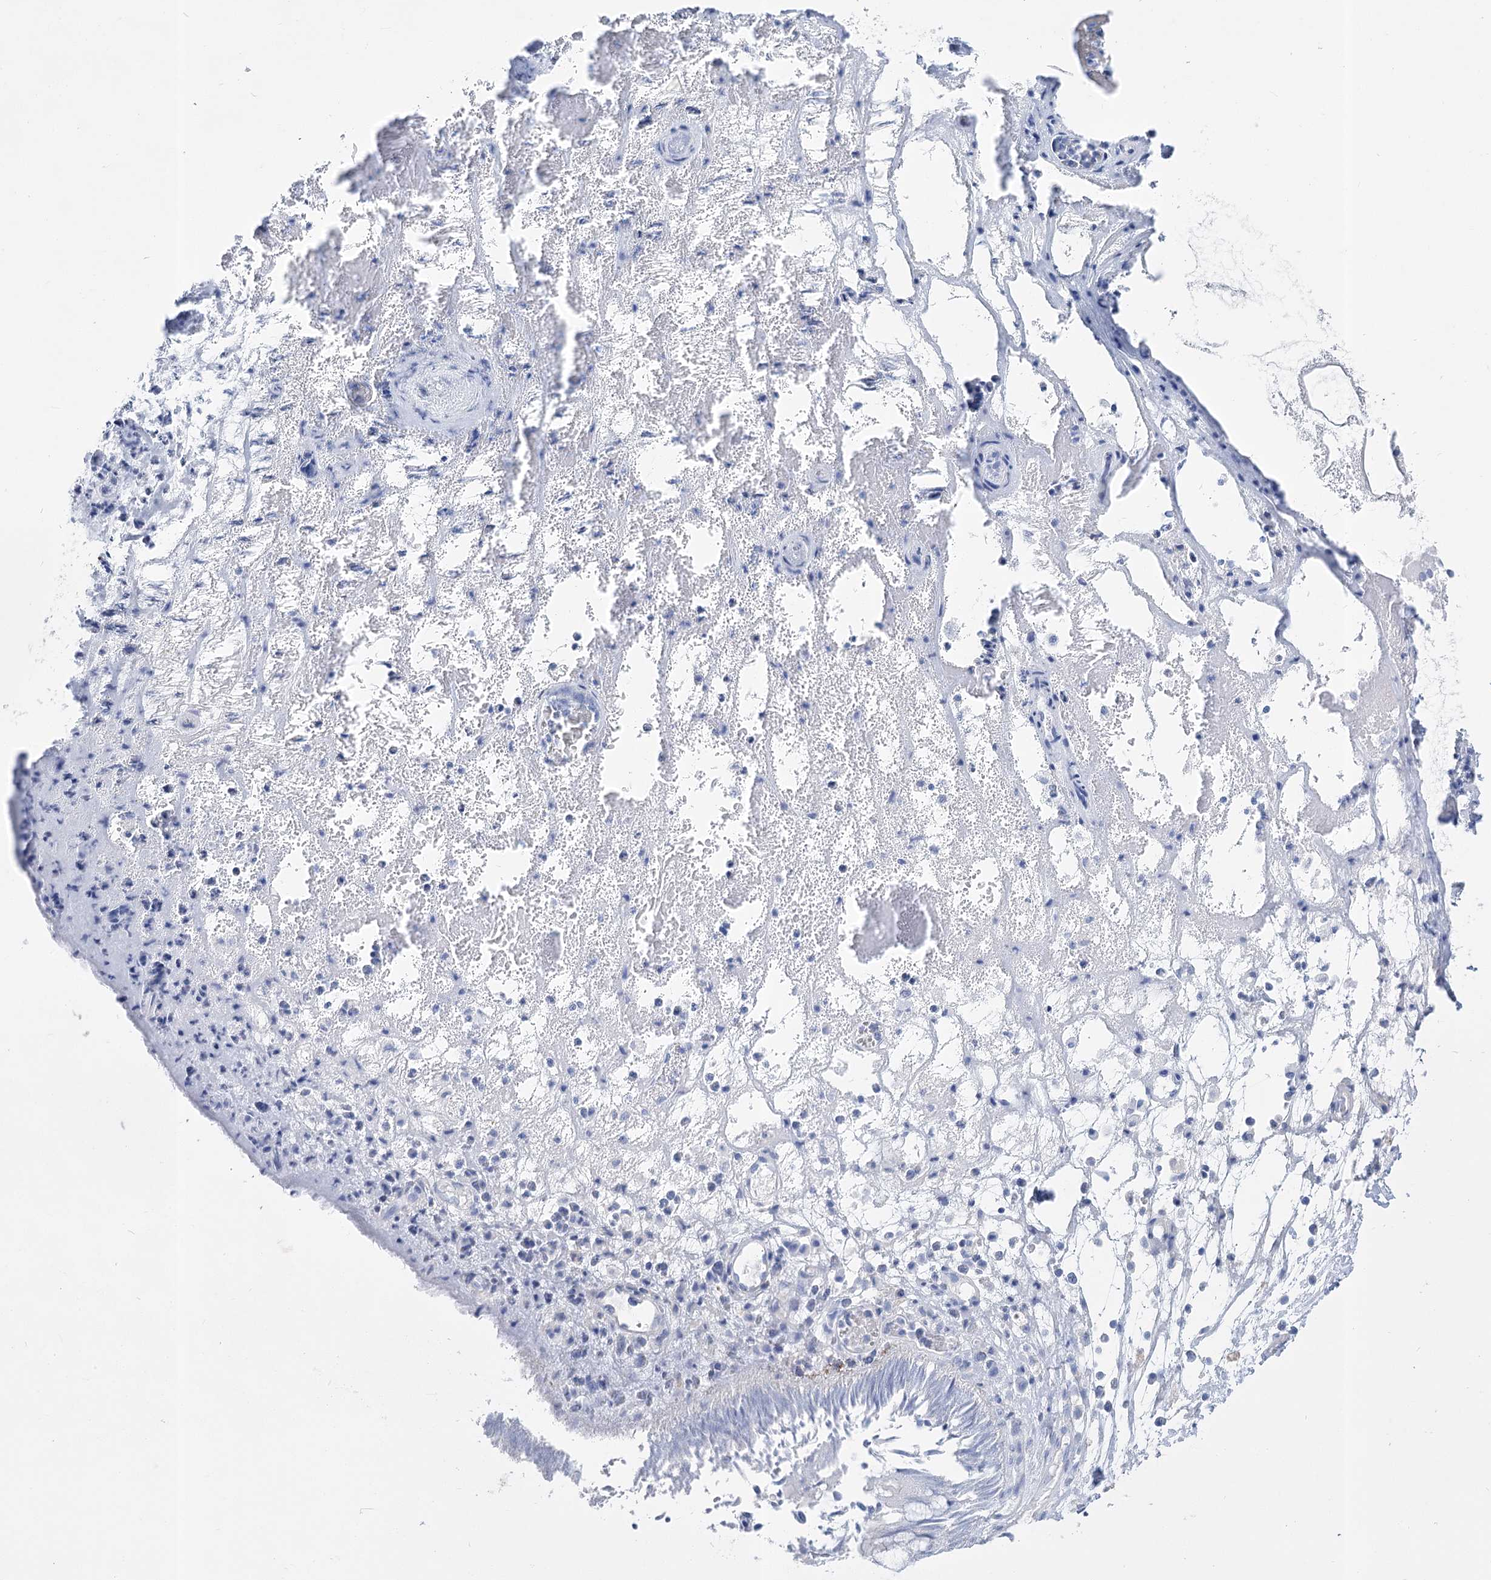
{"staining": {"intensity": "negative", "quantity": "none", "location": "none"}, "tissue": "nasopharynx", "cell_type": "Respiratory epithelial cells", "image_type": "normal", "snomed": [{"axis": "morphology", "description": "Normal tissue, NOS"}, {"axis": "morphology", "description": "Inflammation, NOS"}, {"axis": "morphology", "description": "Malignant melanoma, Metastatic site"}, {"axis": "topography", "description": "Nasopharynx"}], "caption": "This is an immunohistochemistry (IHC) image of unremarkable human nasopharynx. There is no expression in respiratory epithelial cells.", "gene": "PCDHA1", "patient": {"sex": "male", "age": 70}}